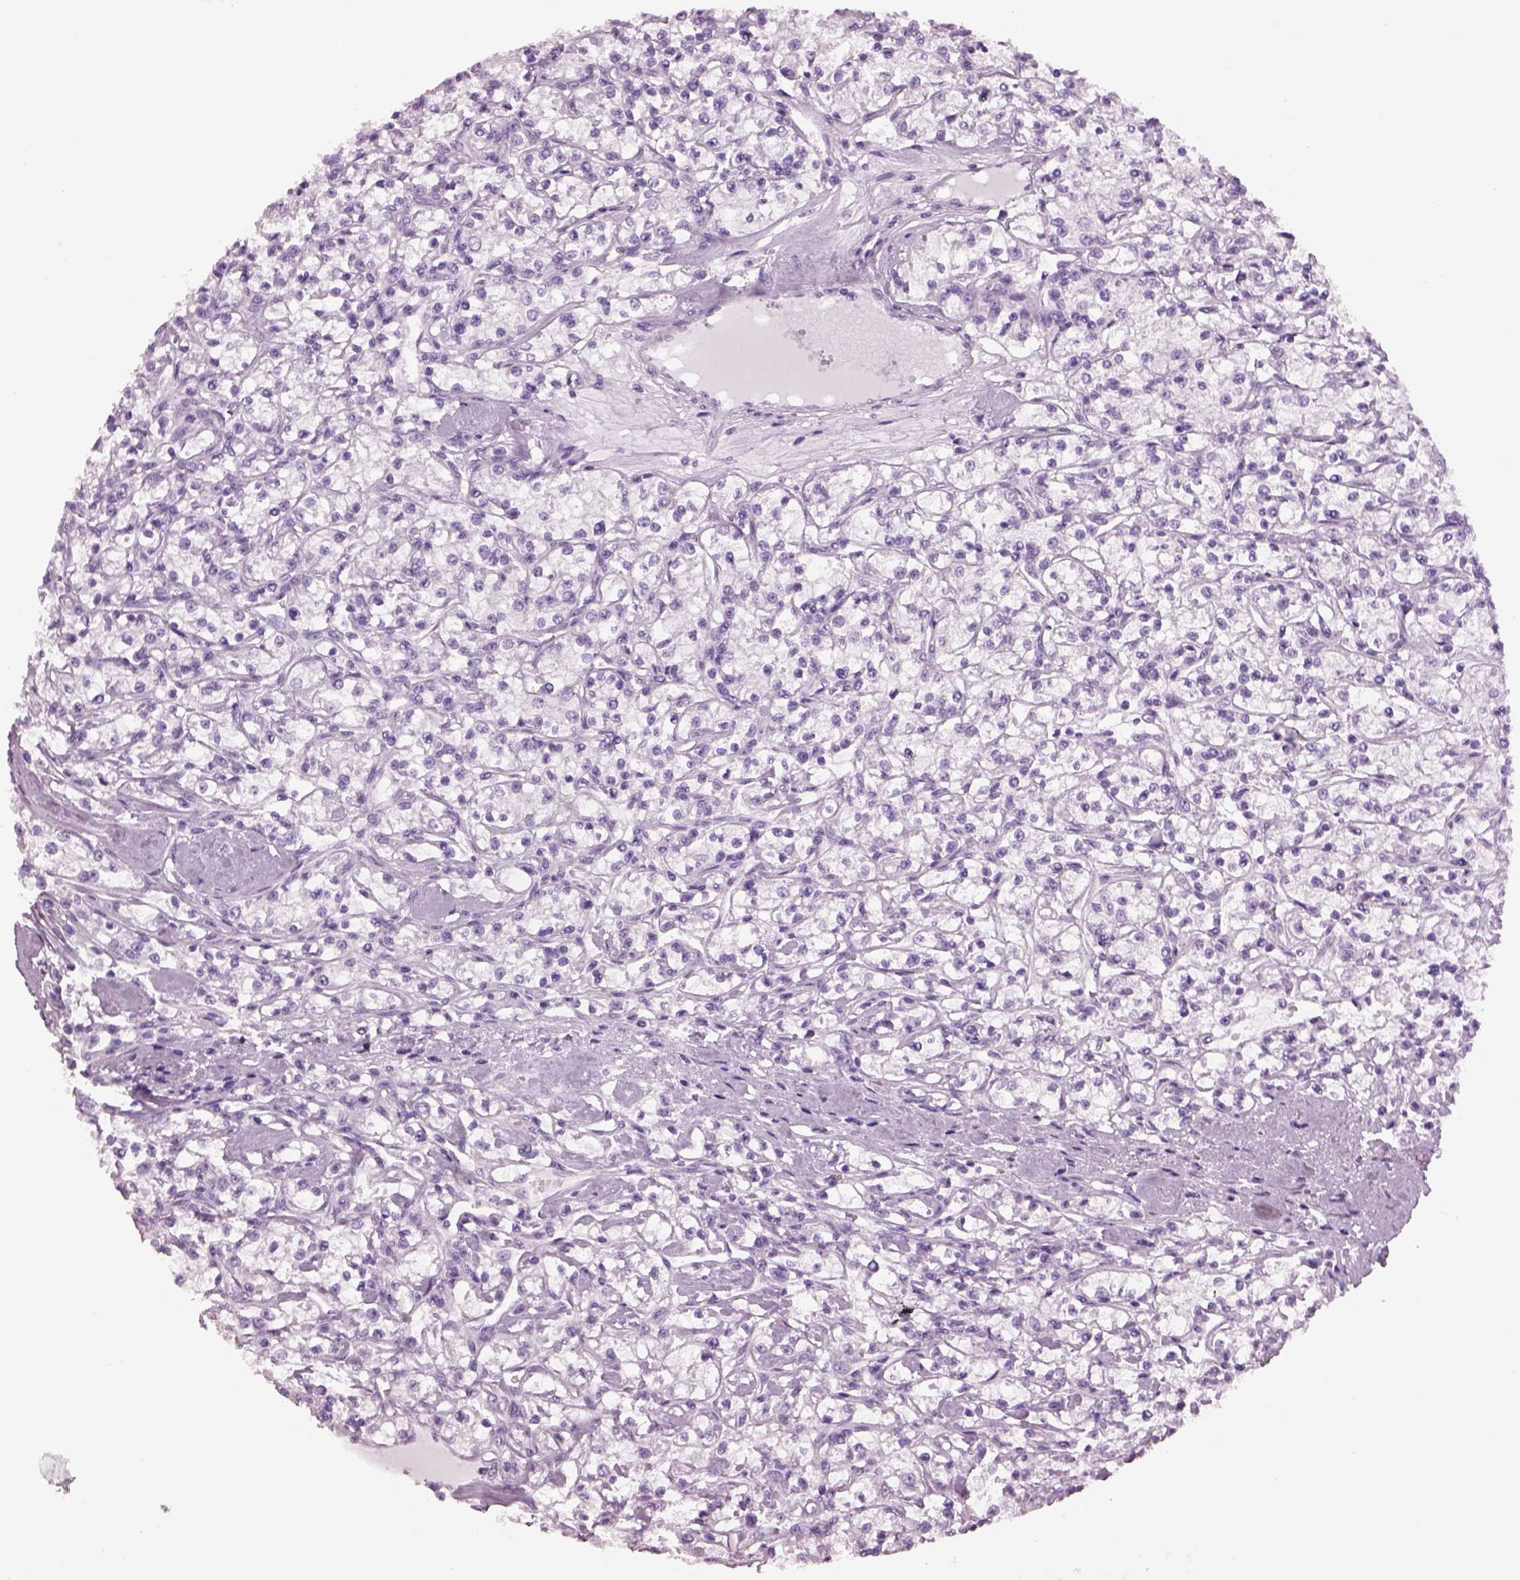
{"staining": {"intensity": "negative", "quantity": "none", "location": "none"}, "tissue": "renal cancer", "cell_type": "Tumor cells", "image_type": "cancer", "snomed": [{"axis": "morphology", "description": "Adenocarcinoma, NOS"}, {"axis": "topography", "description": "Kidney"}], "caption": "Immunohistochemical staining of human renal cancer (adenocarcinoma) shows no significant expression in tumor cells.", "gene": "ACOD1", "patient": {"sex": "female", "age": 59}}